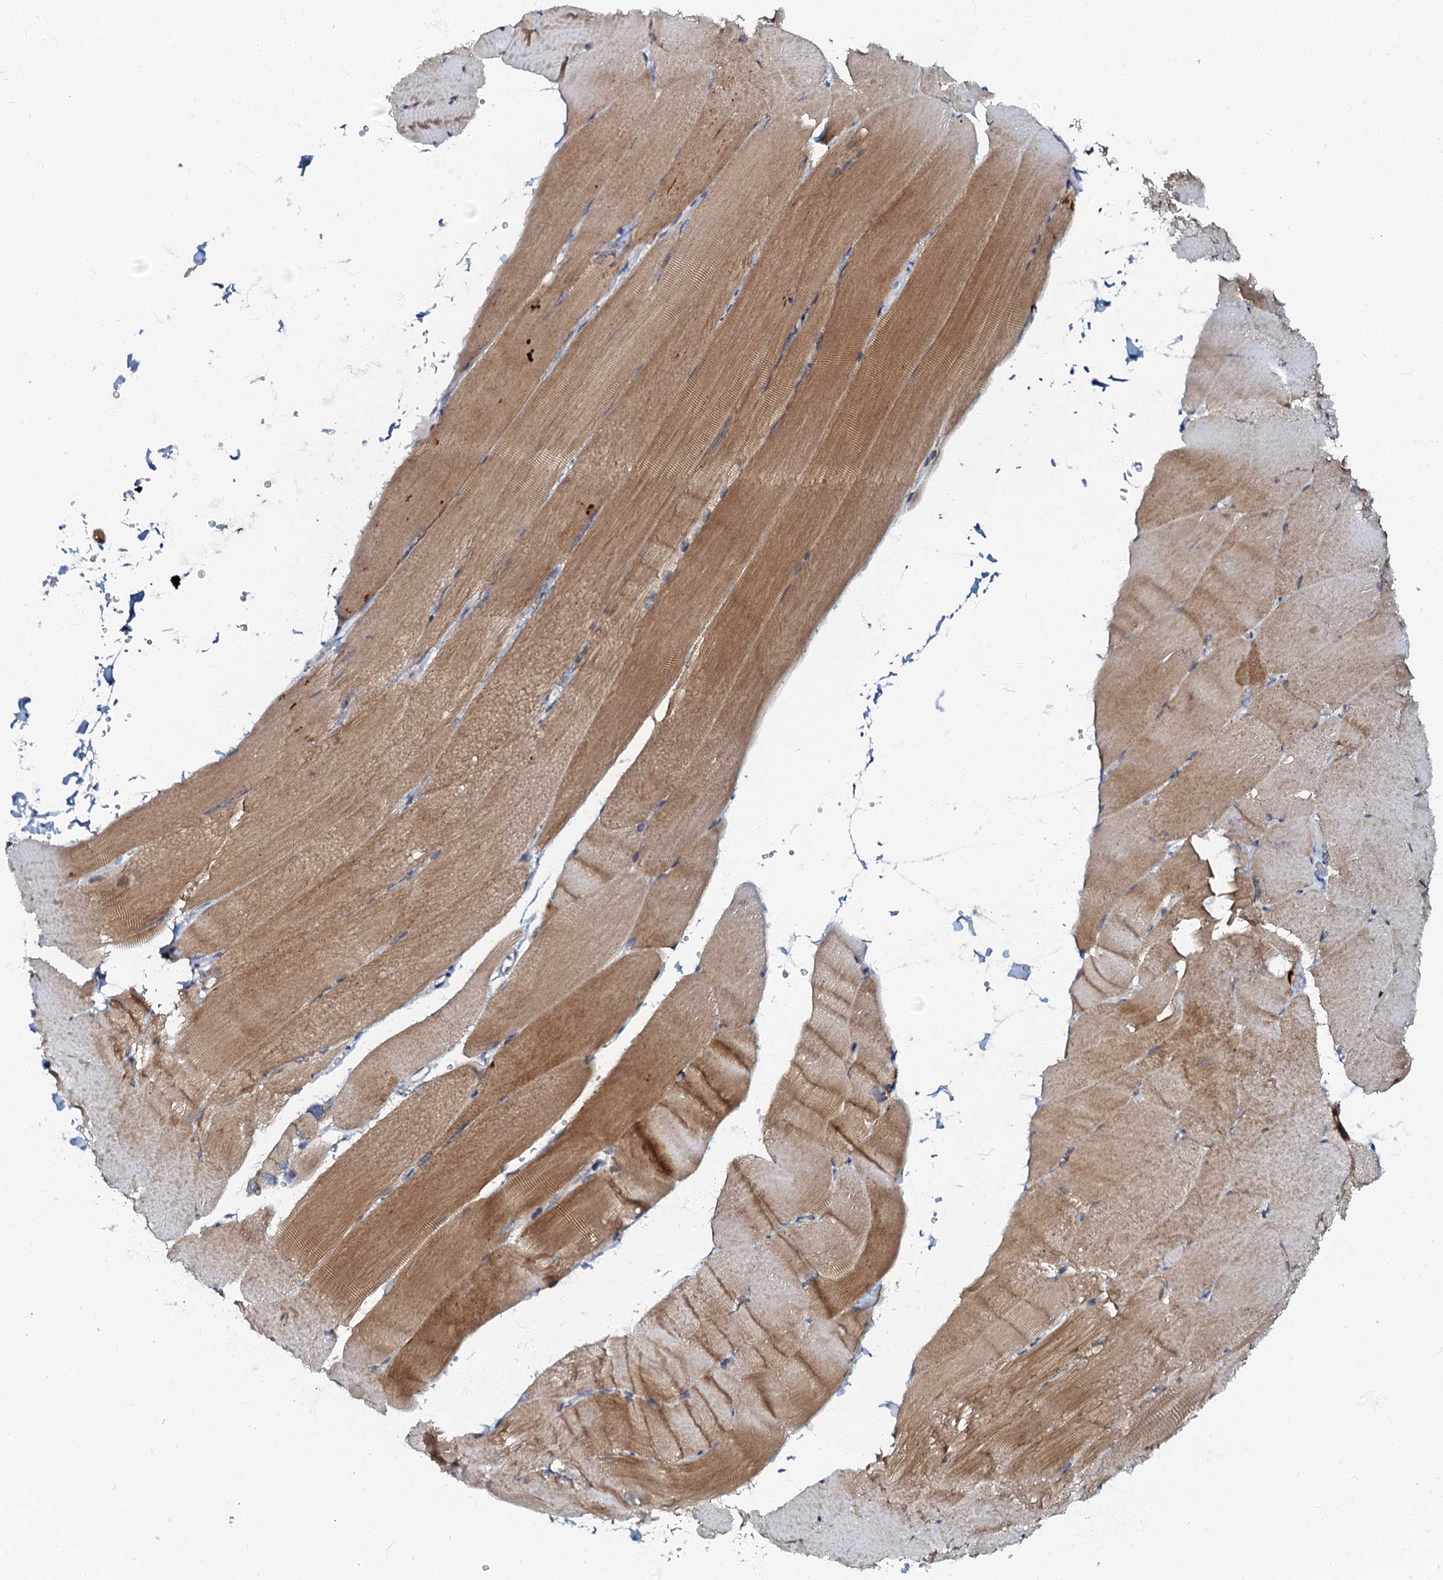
{"staining": {"intensity": "moderate", "quantity": ">75%", "location": "cytoplasmic/membranous"}, "tissue": "skeletal muscle", "cell_type": "Myocytes", "image_type": "normal", "snomed": [{"axis": "morphology", "description": "Normal tissue, NOS"}, {"axis": "topography", "description": "Skeletal muscle"}, {"axis": "topography", "description": "Parathyroid gland"}], "caption": "Immunohistochemical staining of normal skeletal muscle reveals medium levels of moderate cytoplasmic/membranous positivity in approximately >75% of myocytes. The staining was performed using DAB (3,3'-diaminobenzidine), with brown indicating positive protein expression. Nuclei are stained blue with hematoxylin.", "gene": "MRPL51", "patient": {"sex": "female", "age": 37}}